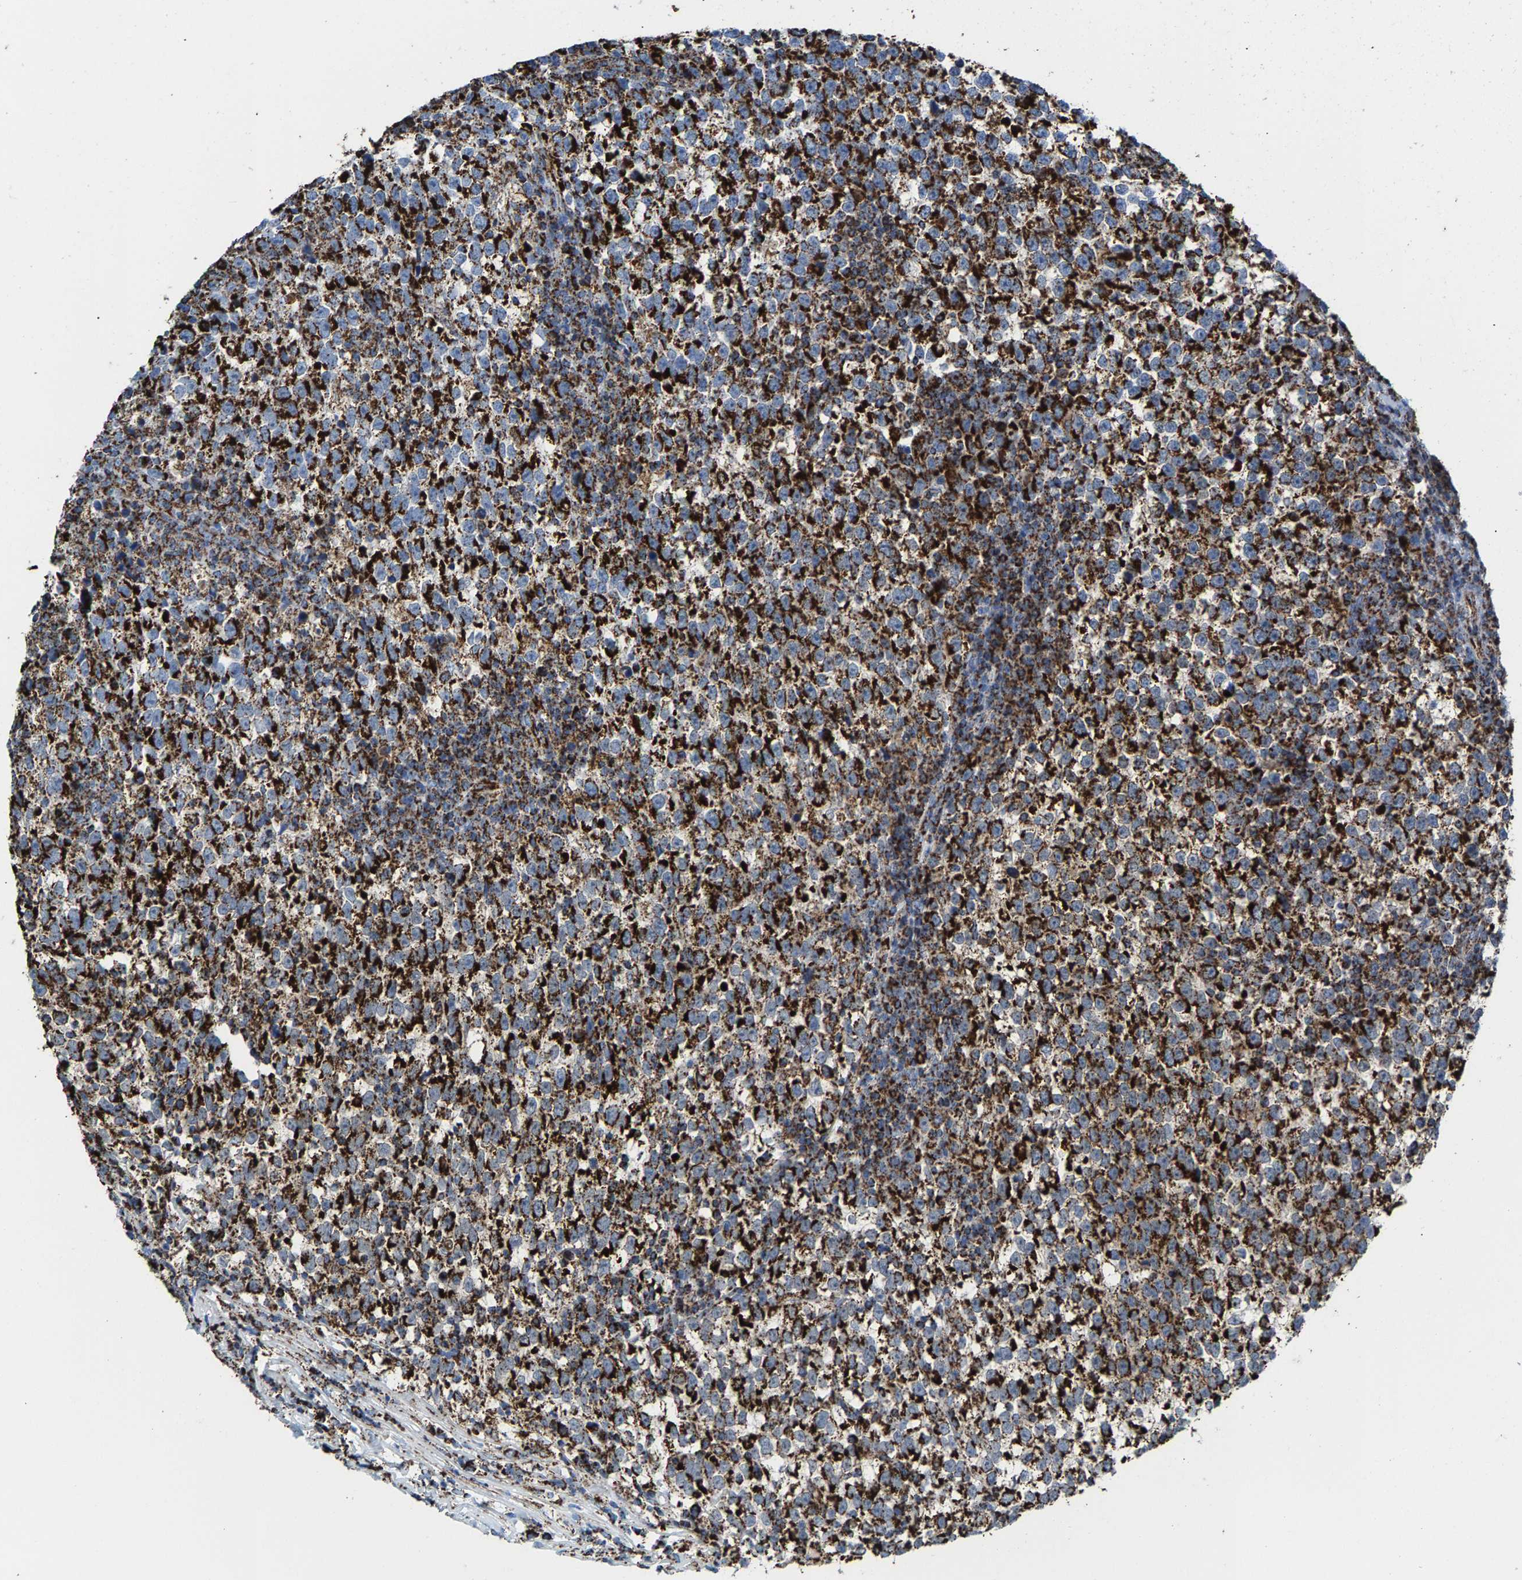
{"staining": {"intensity": "strong", "quantity": ">75%", "location": "cytoplasmic/membranous"}, "tissue": "testis cancer", "cell_type": "Tumor cells", "image_type": "cancer", "snomed": [{"axis": "morphology", "description": "Normal tissue, NOS"}, {"axis": "morphology", "description": "Seminoma, NOS"}, {"axis": "topography", "description": "Testis"}], "caption": "An immunohistochemistry photomicrograph of tumor tissue is shown. Protein staining in brown shows strong cytoplasmic/membranous positivity in testis cancer within tumor cells.", "gene": "ECHS1", "patient": {"sex": "male", "age": 43}}